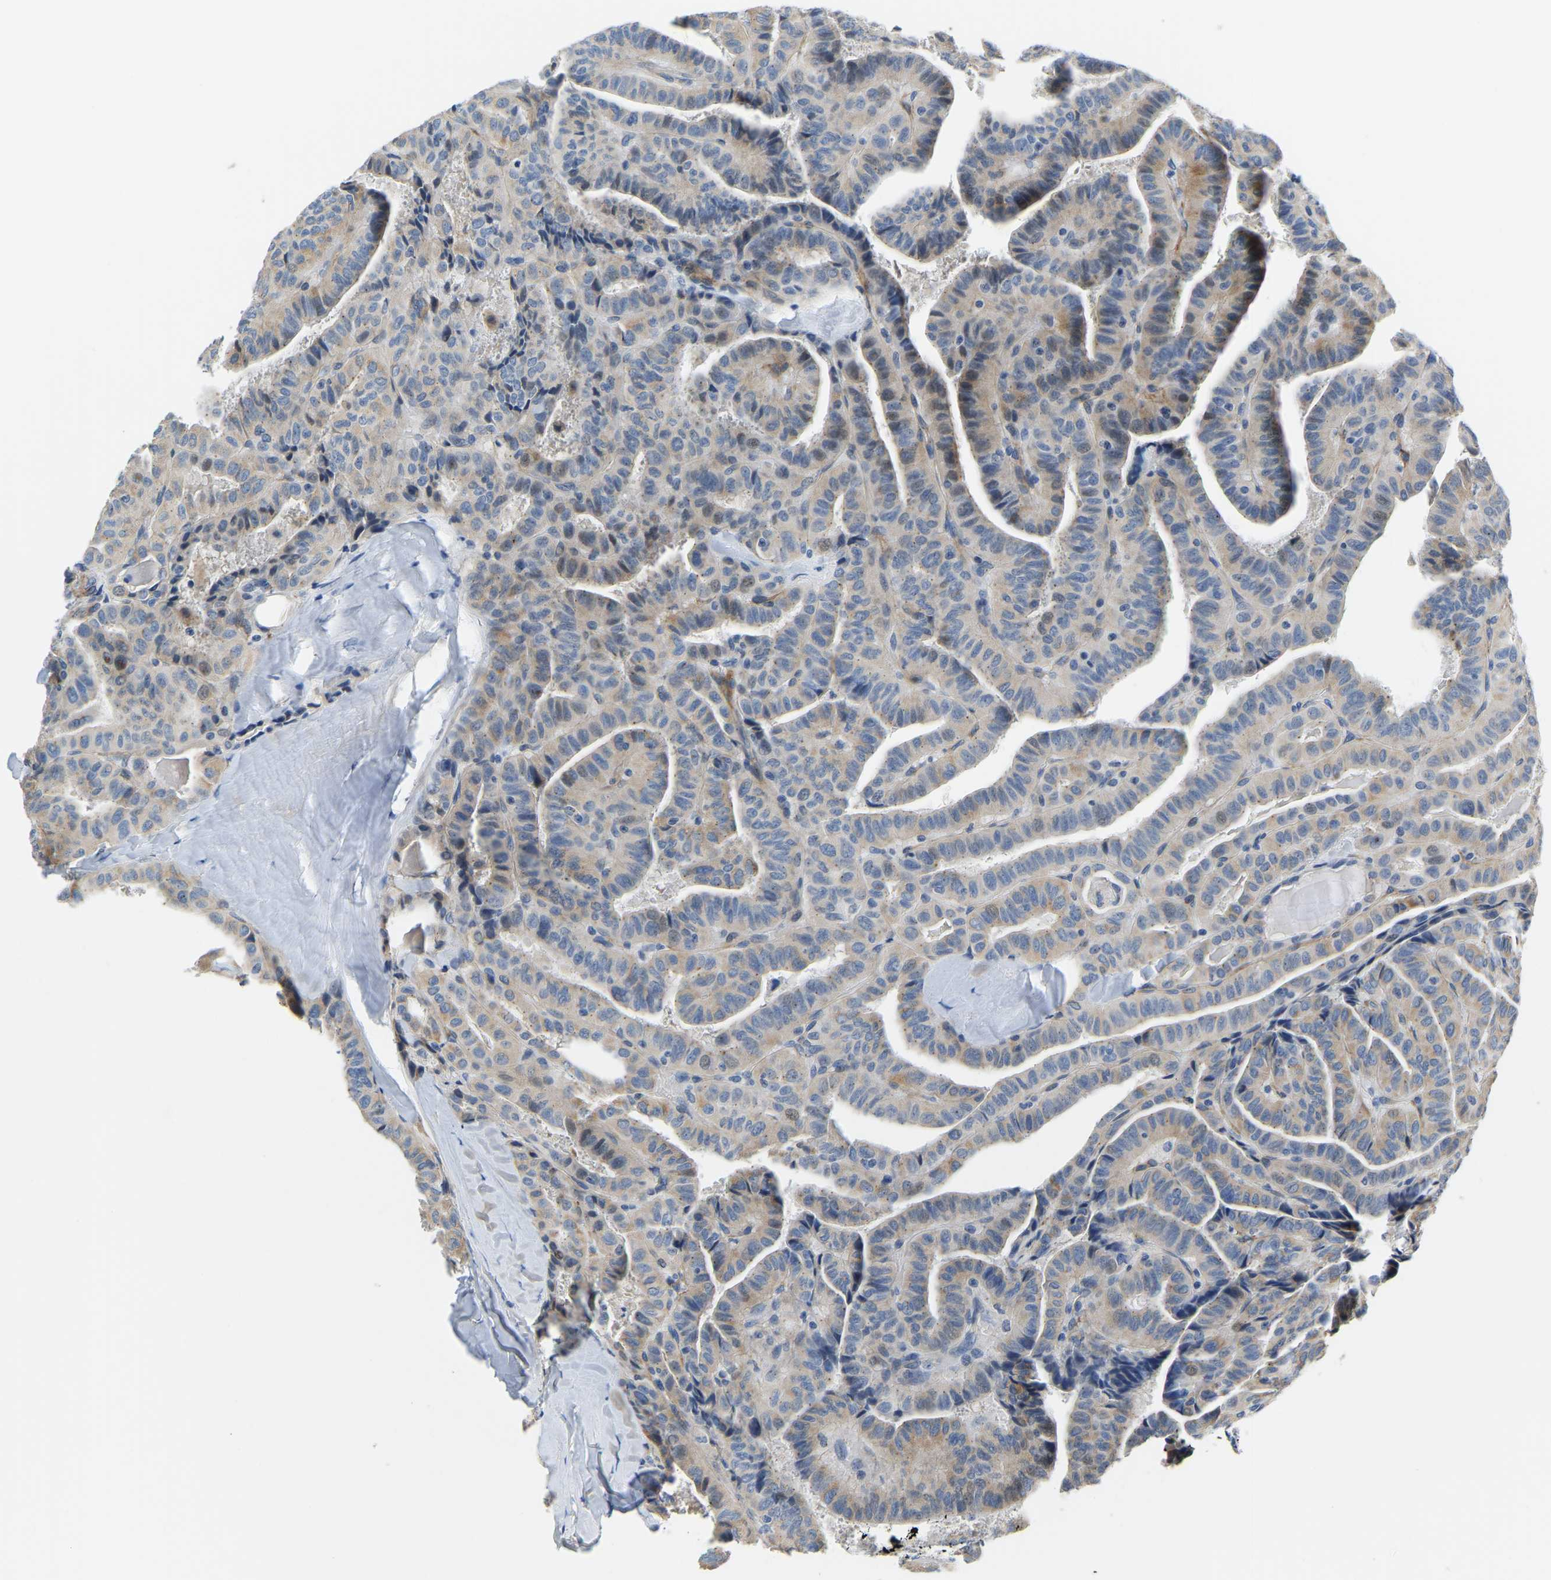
{"staining": {"intensity": "weak", "quantity": "25%-75%", "location": "cytoplasmic/membranous"}, "tissue": "thyroid cancer", "cell_type": "Tumor cells", "image_type": "cancer", "snomed": [{"axis": "morphology", "description": "Papillary adenocarcinoma, NOS"}, {"axis": "topography", "description": "Thyroid gland"}], "caption": "Thyroid cancer was stained to show a protein in brown. There is low levels of weak cytoplasmic/membranous staining in approximately 25%-75% of tumor cells. Nuclei are stained in blue.", "gene": "LIAS", "patient": {"sex": "male", "age": 77}}